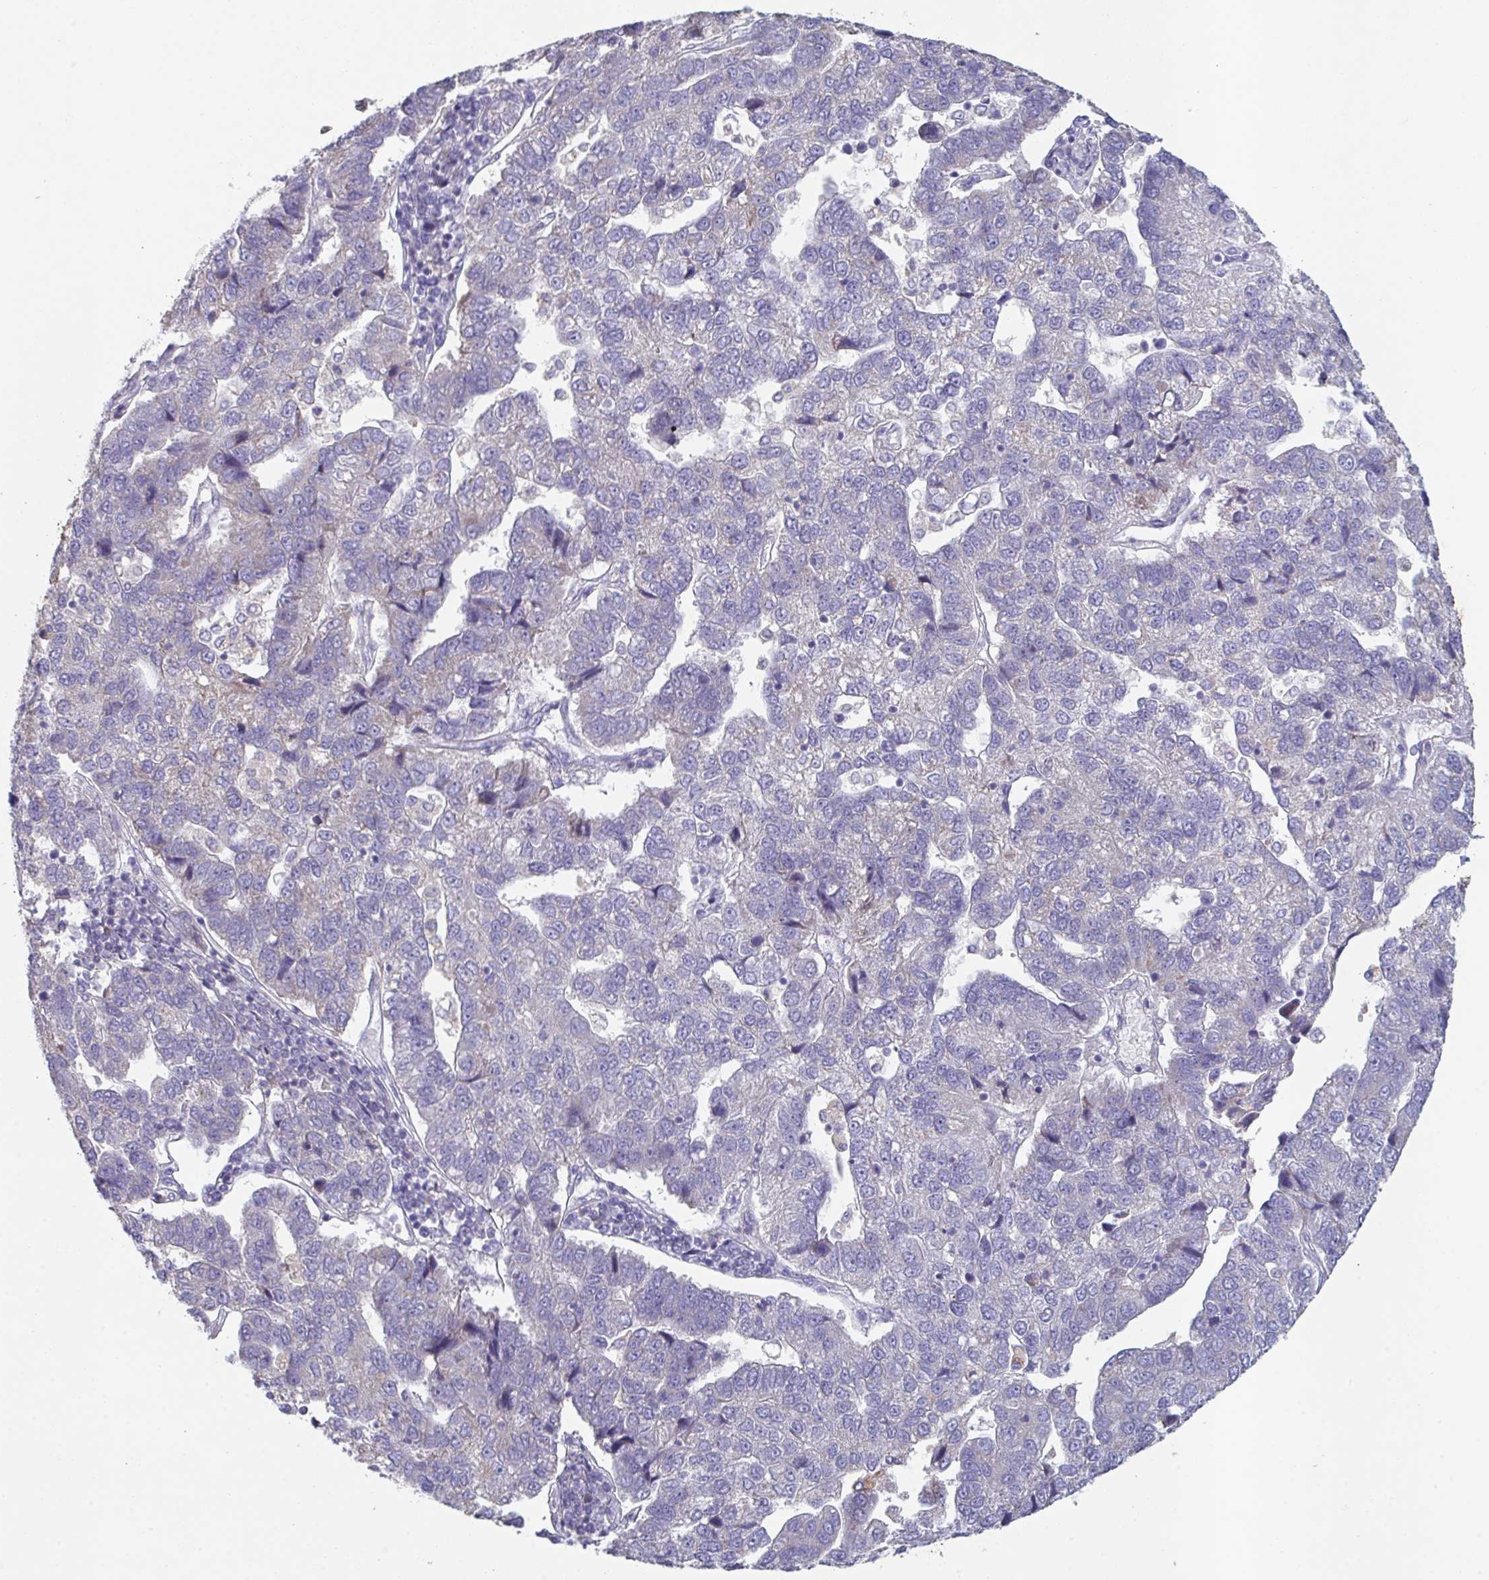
{"staining": {"intensity": "negative", "quantity": "none", "location": "none"}, "tissue": "pancreatic cancer", "cell_type": "Tumor cells", "image_type": "cancer", "snomed": [{"axis": "morphology", "description": "Adenocarcinoma, NOS"}, {"axis": "topography", "description": "Pancreas"}], "caption": "The immunohistochemistry image has no significant positivity in tumor cells of pancreatic adenocarcinoma tissue.", "gene": "HGFAC", "patient": {"sex": "female", "age": 61}}